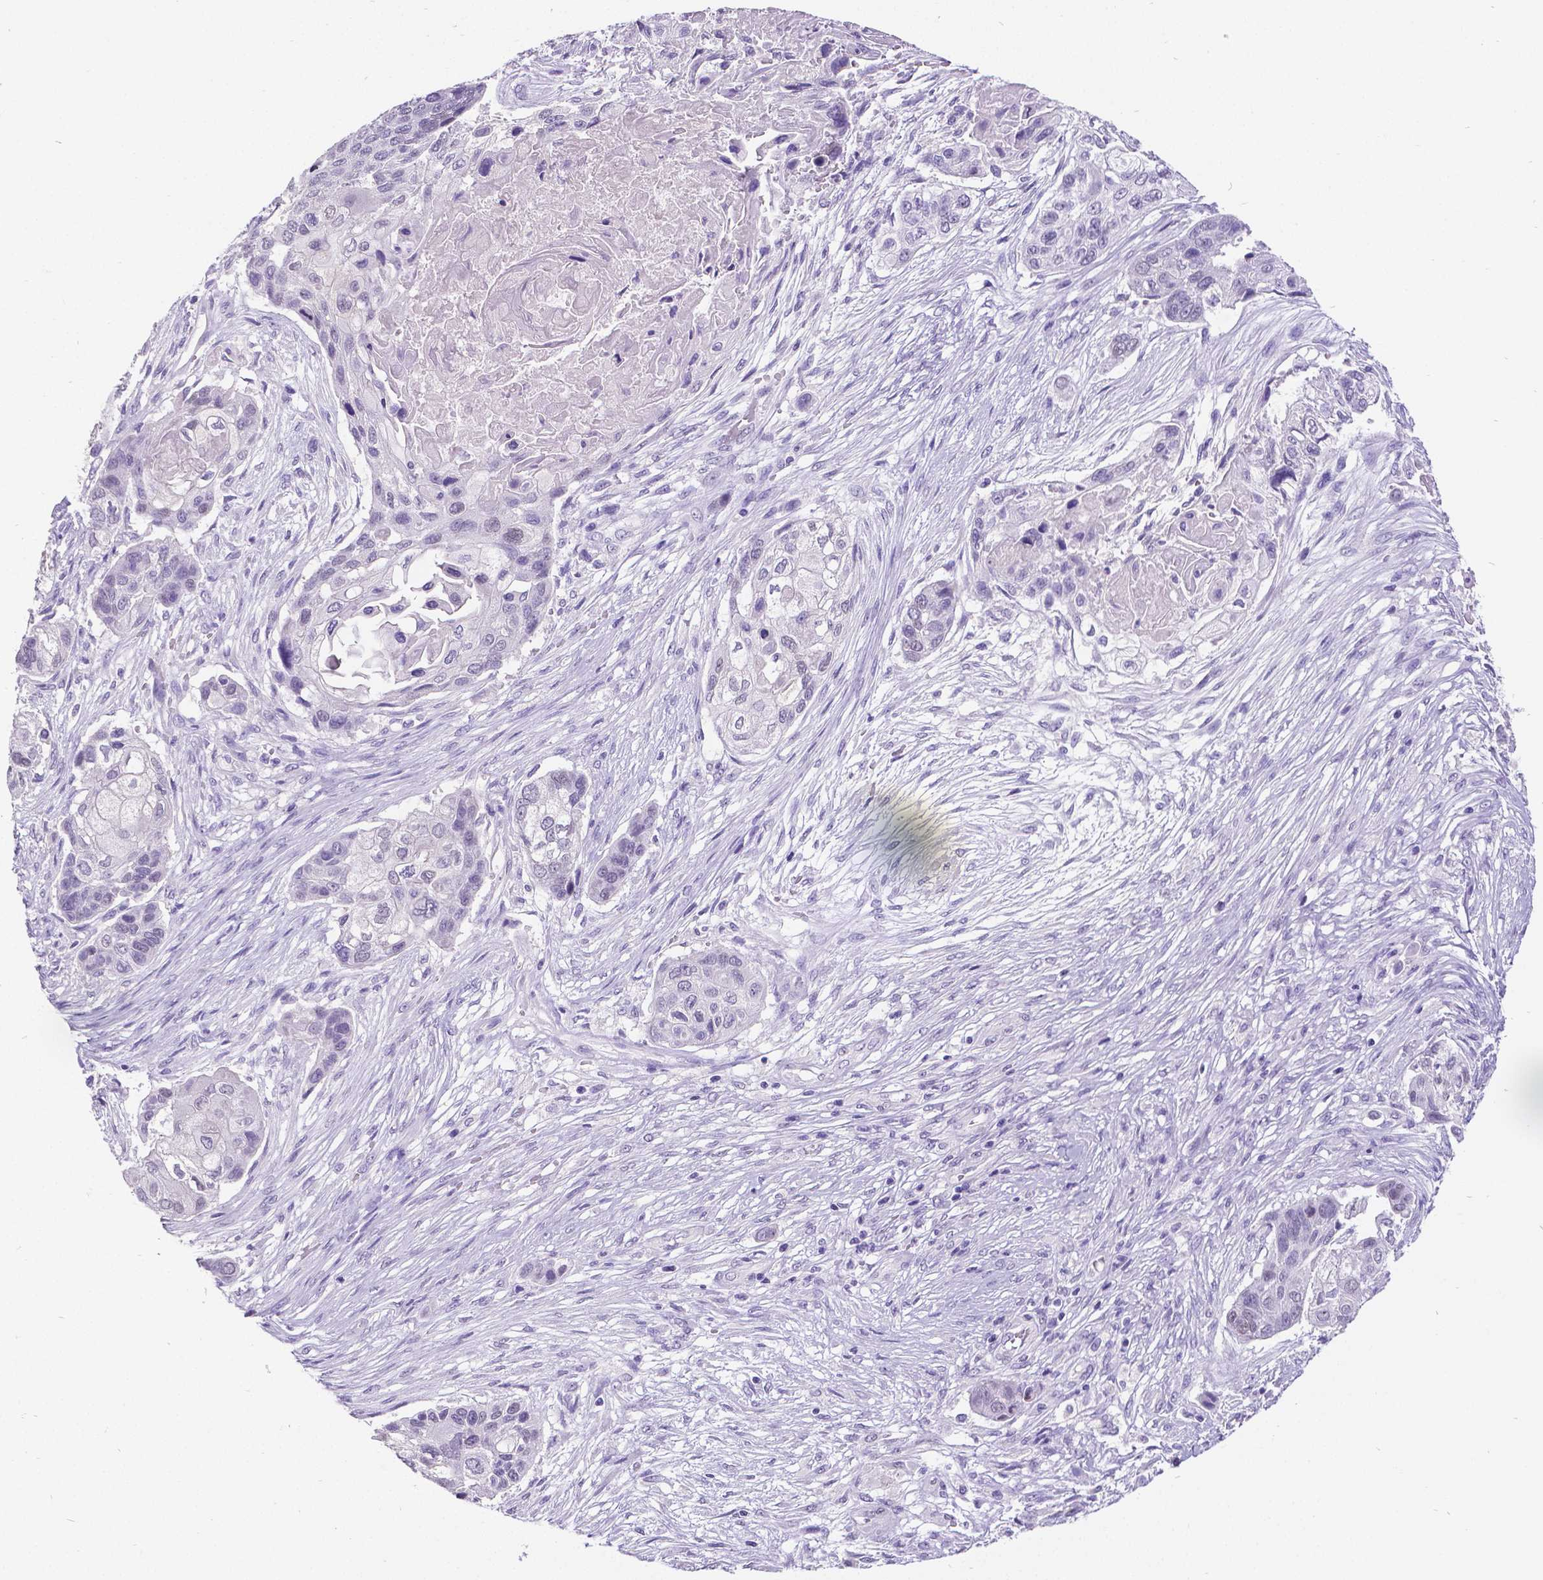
{"staining": {"intensity": "negative", "quantity": "none", "location": "none"}, "tissue": "lung cancer", "cell_type": "Tumor cells", "image_type": "cancer", "snomed": [{"axis": "morphology", "description": "Squamous cell carcinoma, NOS"}, {"axis": "topography", "description": "Lung"}], "caption": "This is an IHC image of lung cancer (squamous cell carcinoma). There is no staining in tumor cells.", "gene": "SATB2", "patient": {"sex": "male", "age": 69}}